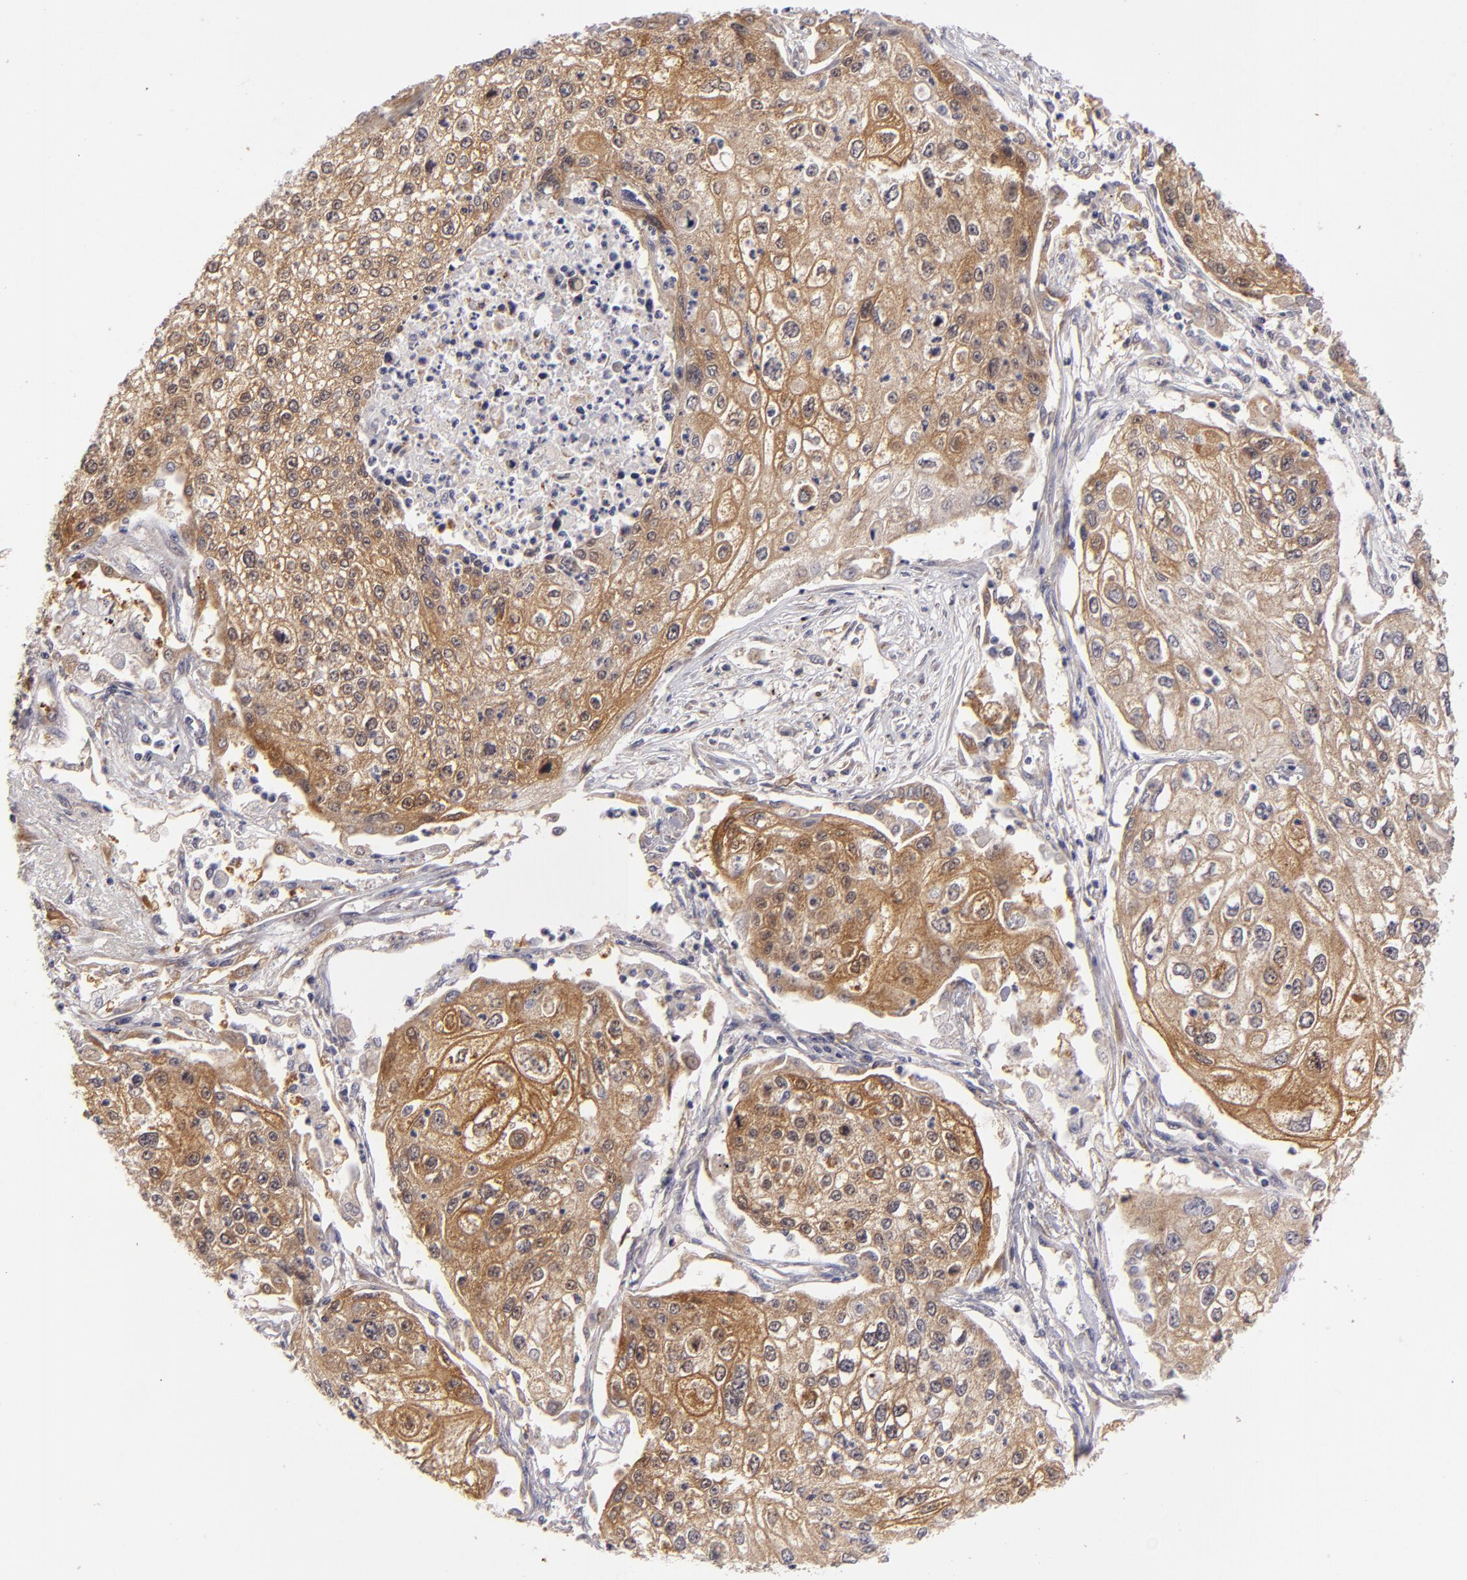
{"staining": {"intensity": "moderate", "quantity": ">75%", "location": "cytoplasmic/membranous"}, "tissue": "lung cancer", "cell_type": "Tumor cells", "image_type": "cancer", "snomed": [{"axis": "morphology", "description": "Squamous cell carcinoma, NOS"}, {"axis": "topography", "description": "Lung"}], "caption": "DAB (3,3'-diaminobenzidine) immunohistochemical staining of human lung cancer (squamous cell carcinoma) displays moderate cytoplasmic/membranous protein positivity in approximately >75% of tumor cells. The protein is stained brown, and the nuclei are stained in blue (DAB (3,3'-diaminobenzidine) IHC with brightfield microscopy, high magnification).", "gene": "SH2D4A", "patient": {"sex": "male", "age": 75}}